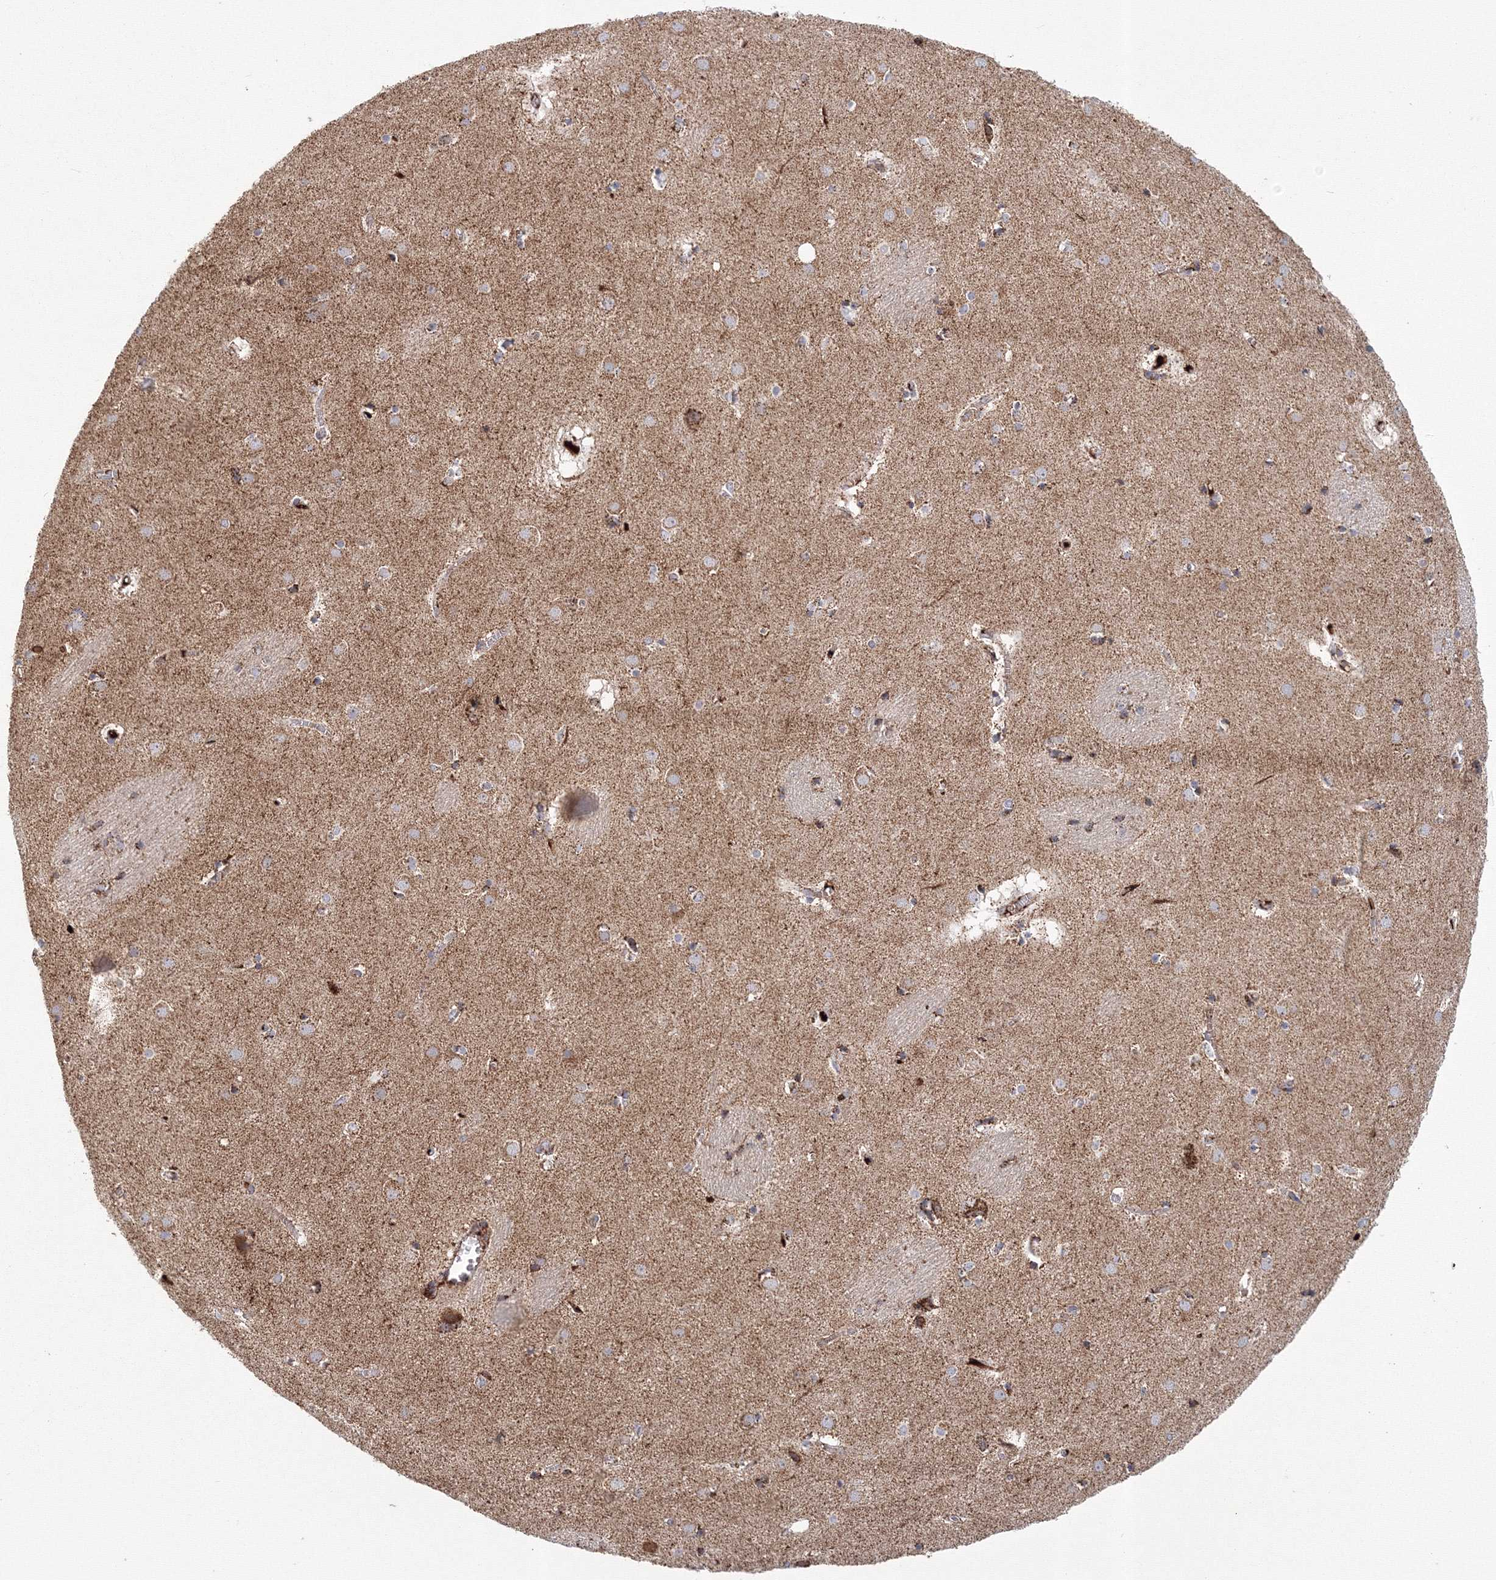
{"staining": {"intensity": "moderate", "quantity": "25%-75%", "location": "cytoplasmic/membranous"}, "tissue": "caudate", "cell_type": "Glial cells", "image_type": "normal", "snomed": [{"axis": "morphology", "description": "Normal tissue, NOS"}, {"axis": "topography", "description": "Lateral ventricle wall"}], "caption": "Caudate stained with immunohistochemistry (IHC) shows moderate cytoplasmic/membranous positivity in approximately 25%-75% of glial cells.", "gene": "GRPEL1", "patient": {"sex": "male", "age": 70}}